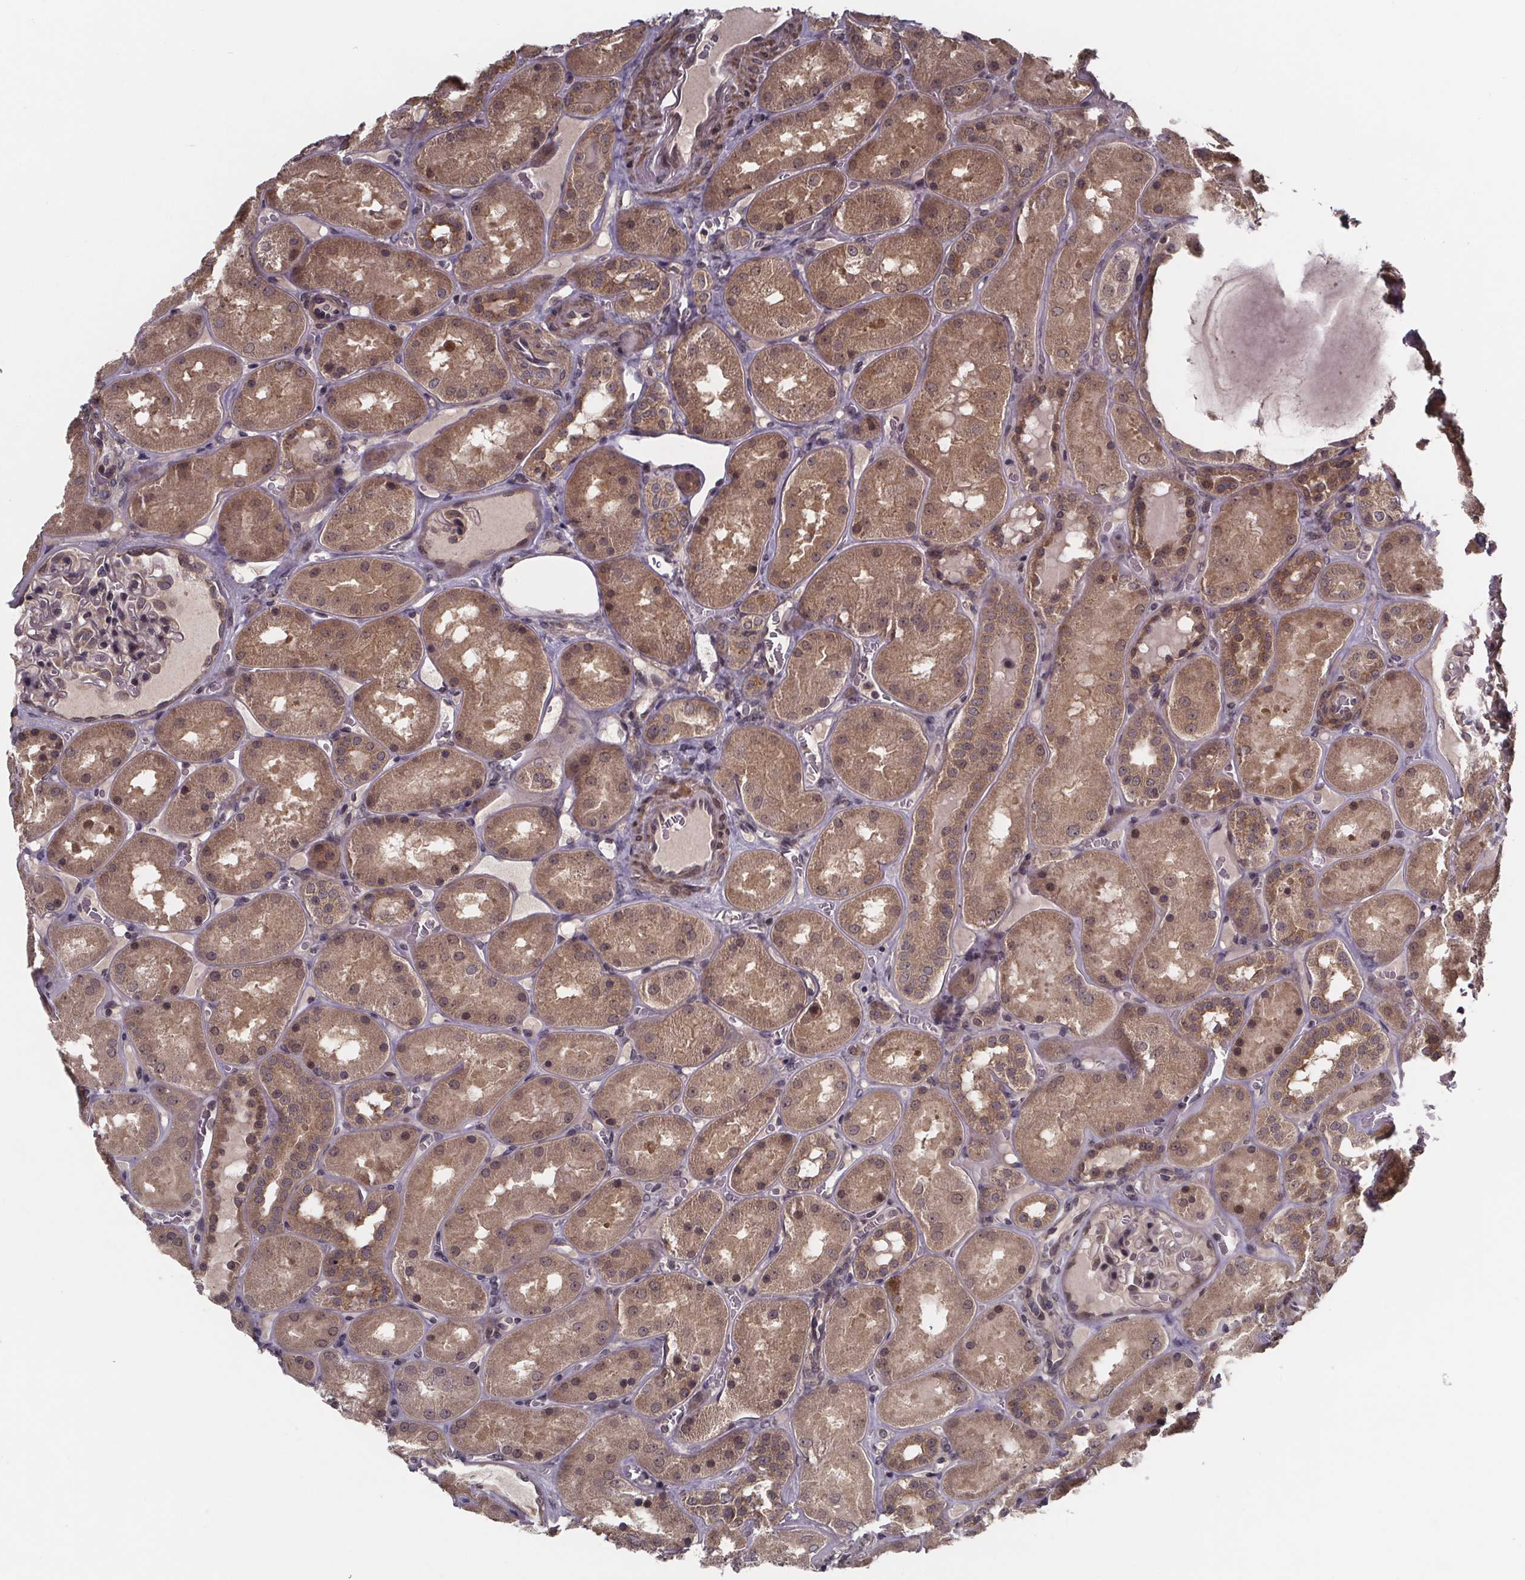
{"staining": {"intensity": "moderate", "quantity": "<25%", "location": "nuclear"}, "tissue": "kidney", "cell_type": "Cells in glomeruli", "image_type": "normal", "snomed": [{"axis": "morphology", "description": "Normal tissue, NOS"}, {"axis": "topography", "description": "Kidney"}], "caption": "Immunohistochemical staining of benign kidney exhibits moderate nuclear protein expression in about <25% of cells in glomeruli. The staining was performed using DAB (3,3'-diaminobenzidine) to visualize the protein expression in brown, while the nuclei were stained in blue with hematoxylin (Magnification: 20x).", "gene": "FN3KRP", "patient": {"sex": "male", "age": 73}}